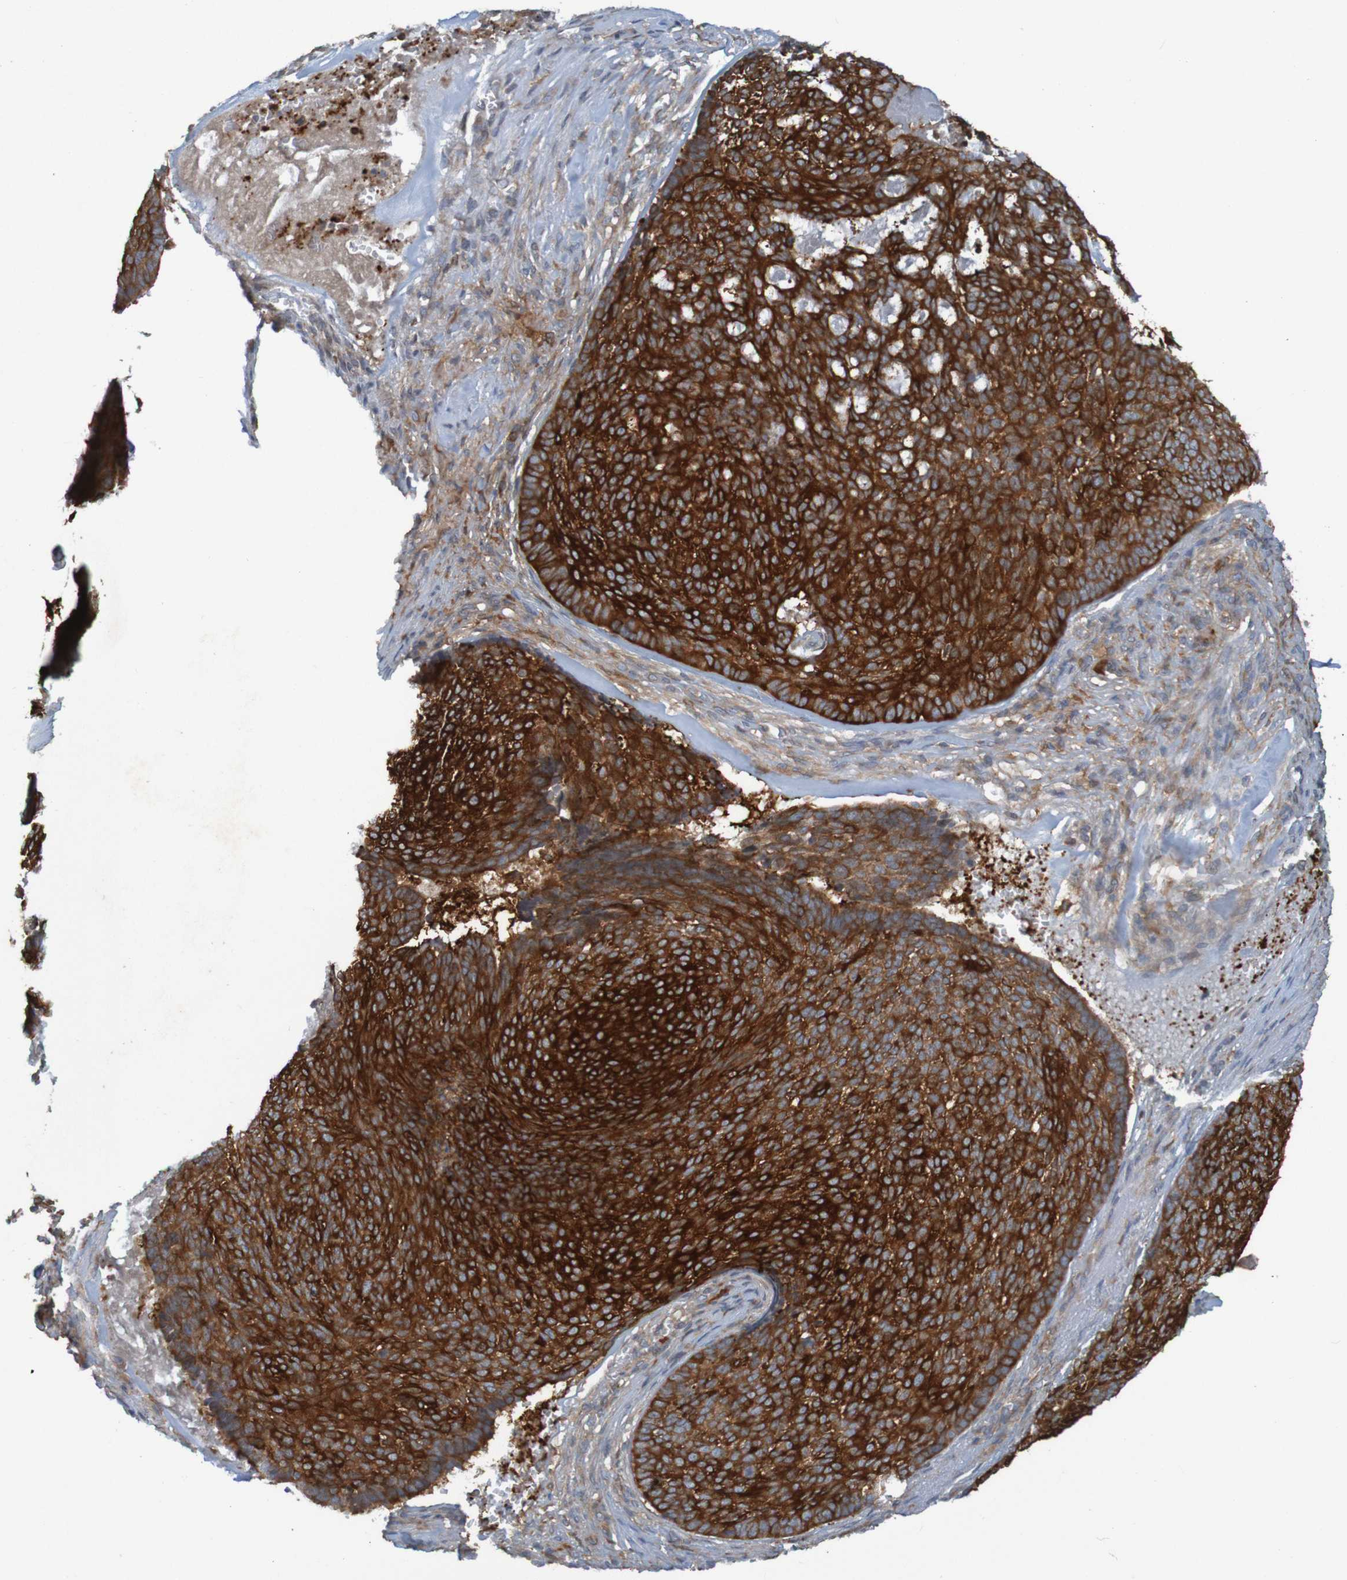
{"staining": {"intensity": "strong", "quantity": ">75%", "location": "cytoplasmic/membranous"}, "tissue": "skin cancer", "cell_type": "Tumor cells", "image_type": "cancer", "snomed": [{"axis": "morphology", "description": "Basal cell carcinoma"}, {"axis": "topography", "description": "Skin"}], "caption": "A high-resolution micrograph shows immunohistochemistry (IHC) staining of skin basal cell carcinoma, which shows strong cytoplasmic/membranous positivity in approximately >75% of tumor cells. (brown staining indicates protein expression, while blue staining denotes nuclei).", "gene": "DNAJC4", "patient": {"sex": "male", "age": 84}}